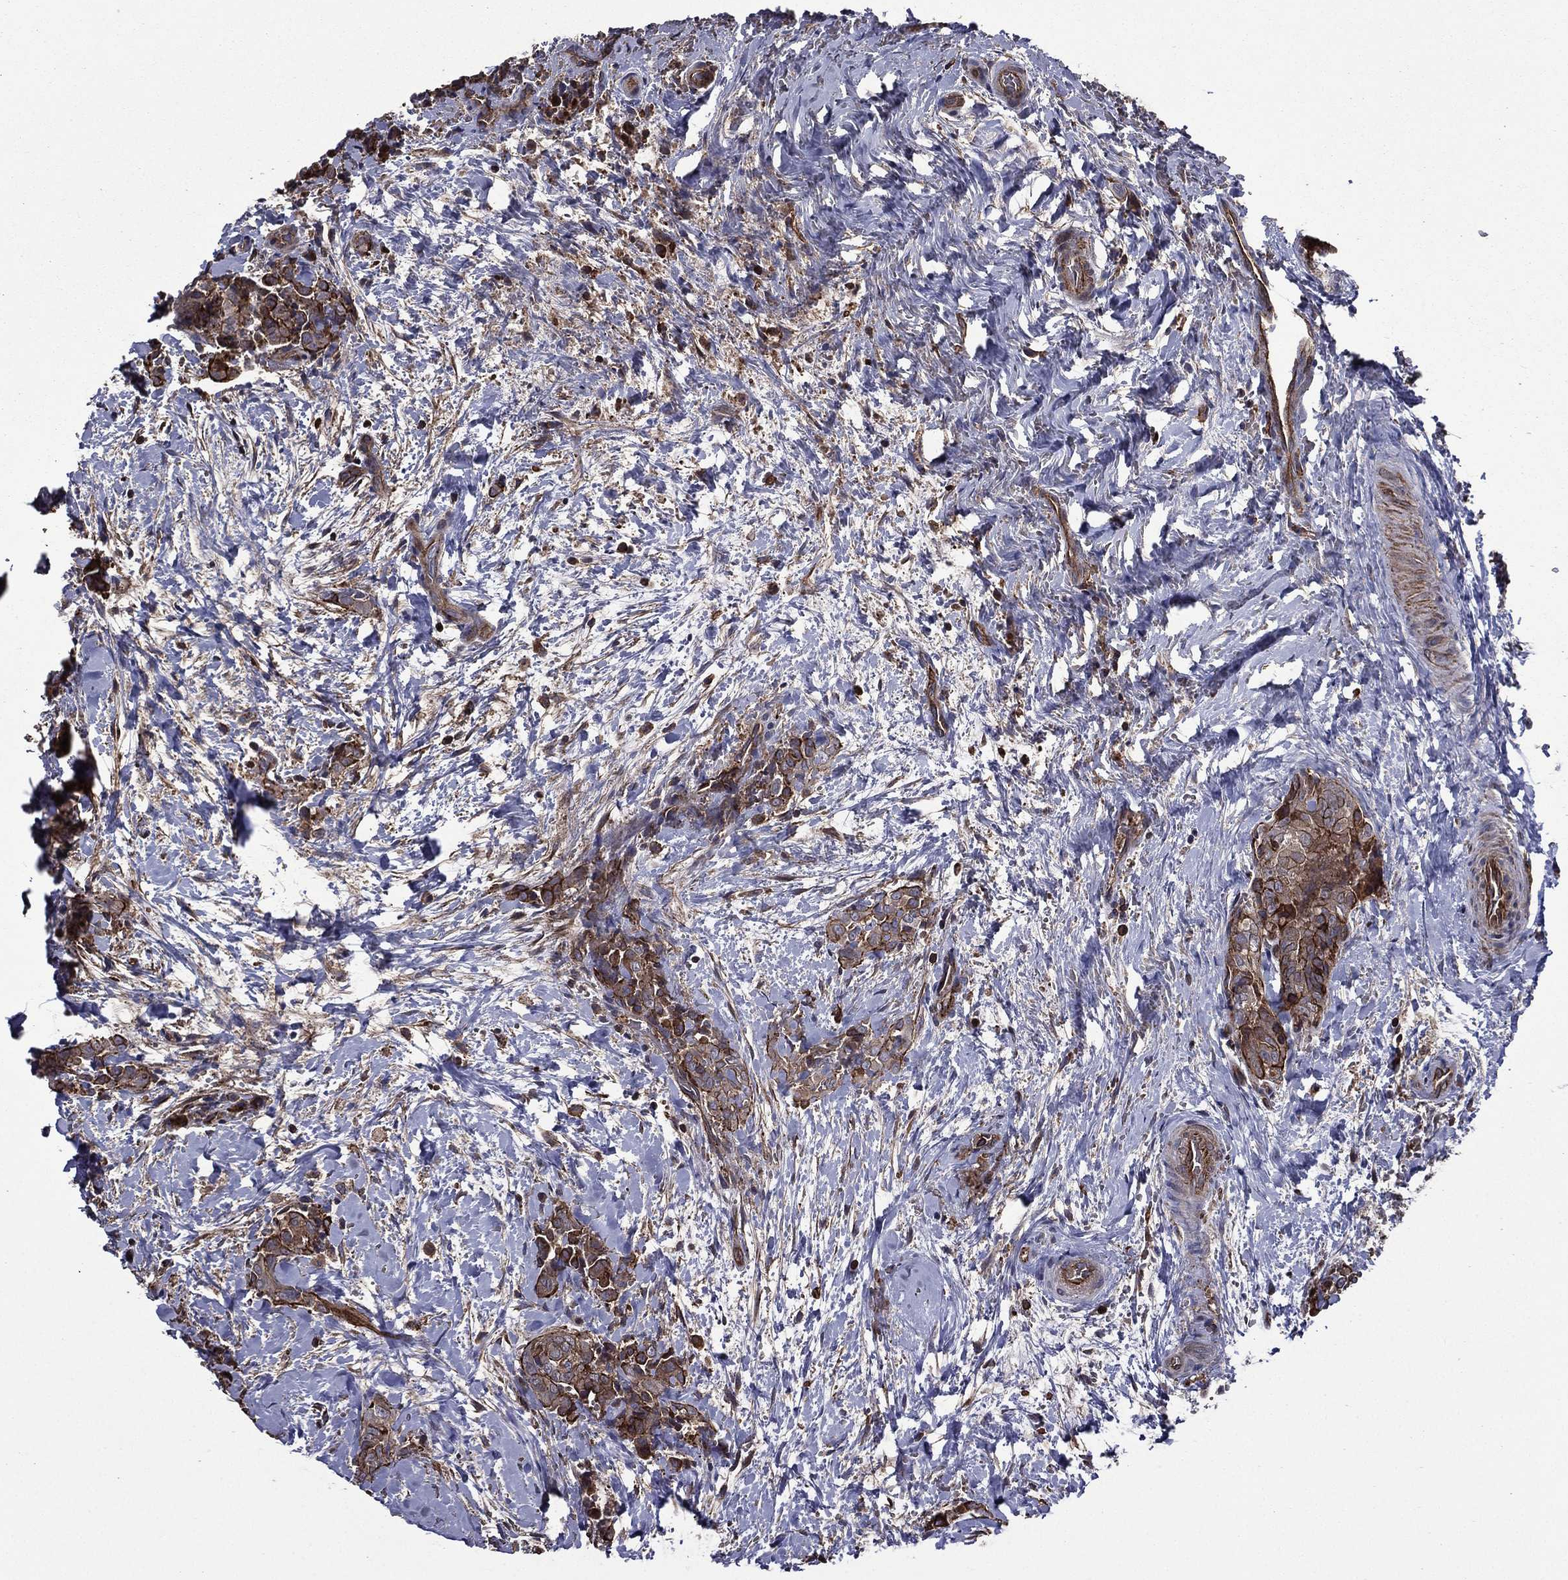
{"staining": {"intensity": "strong", "quantity": "25%-75%", "location": "cytoplasmic/membranous"}, "tissue": "thyroid cancer", "cell_type": "Tumor cells", "image_type": "cancer", "snomed": [{"axis": "morphology", "description": "Papillary adenocarcinoma, NOS"}, {"axis": "topography", "description": "Thyroid gland"}], "caption": "Immunohistochemical staining of thyroid papillary adenocarcinoma exhibits high levels of strong cytoplasmic/membranous protein staining in approximately 25%-75% of tumor cells. (DAB (3,3'-diaminobenzidine) IHC, brown staining for protein, blue staining for nuclei).", "gene": "PLPP3", "patient": {"sex": "male", "age": 61}}